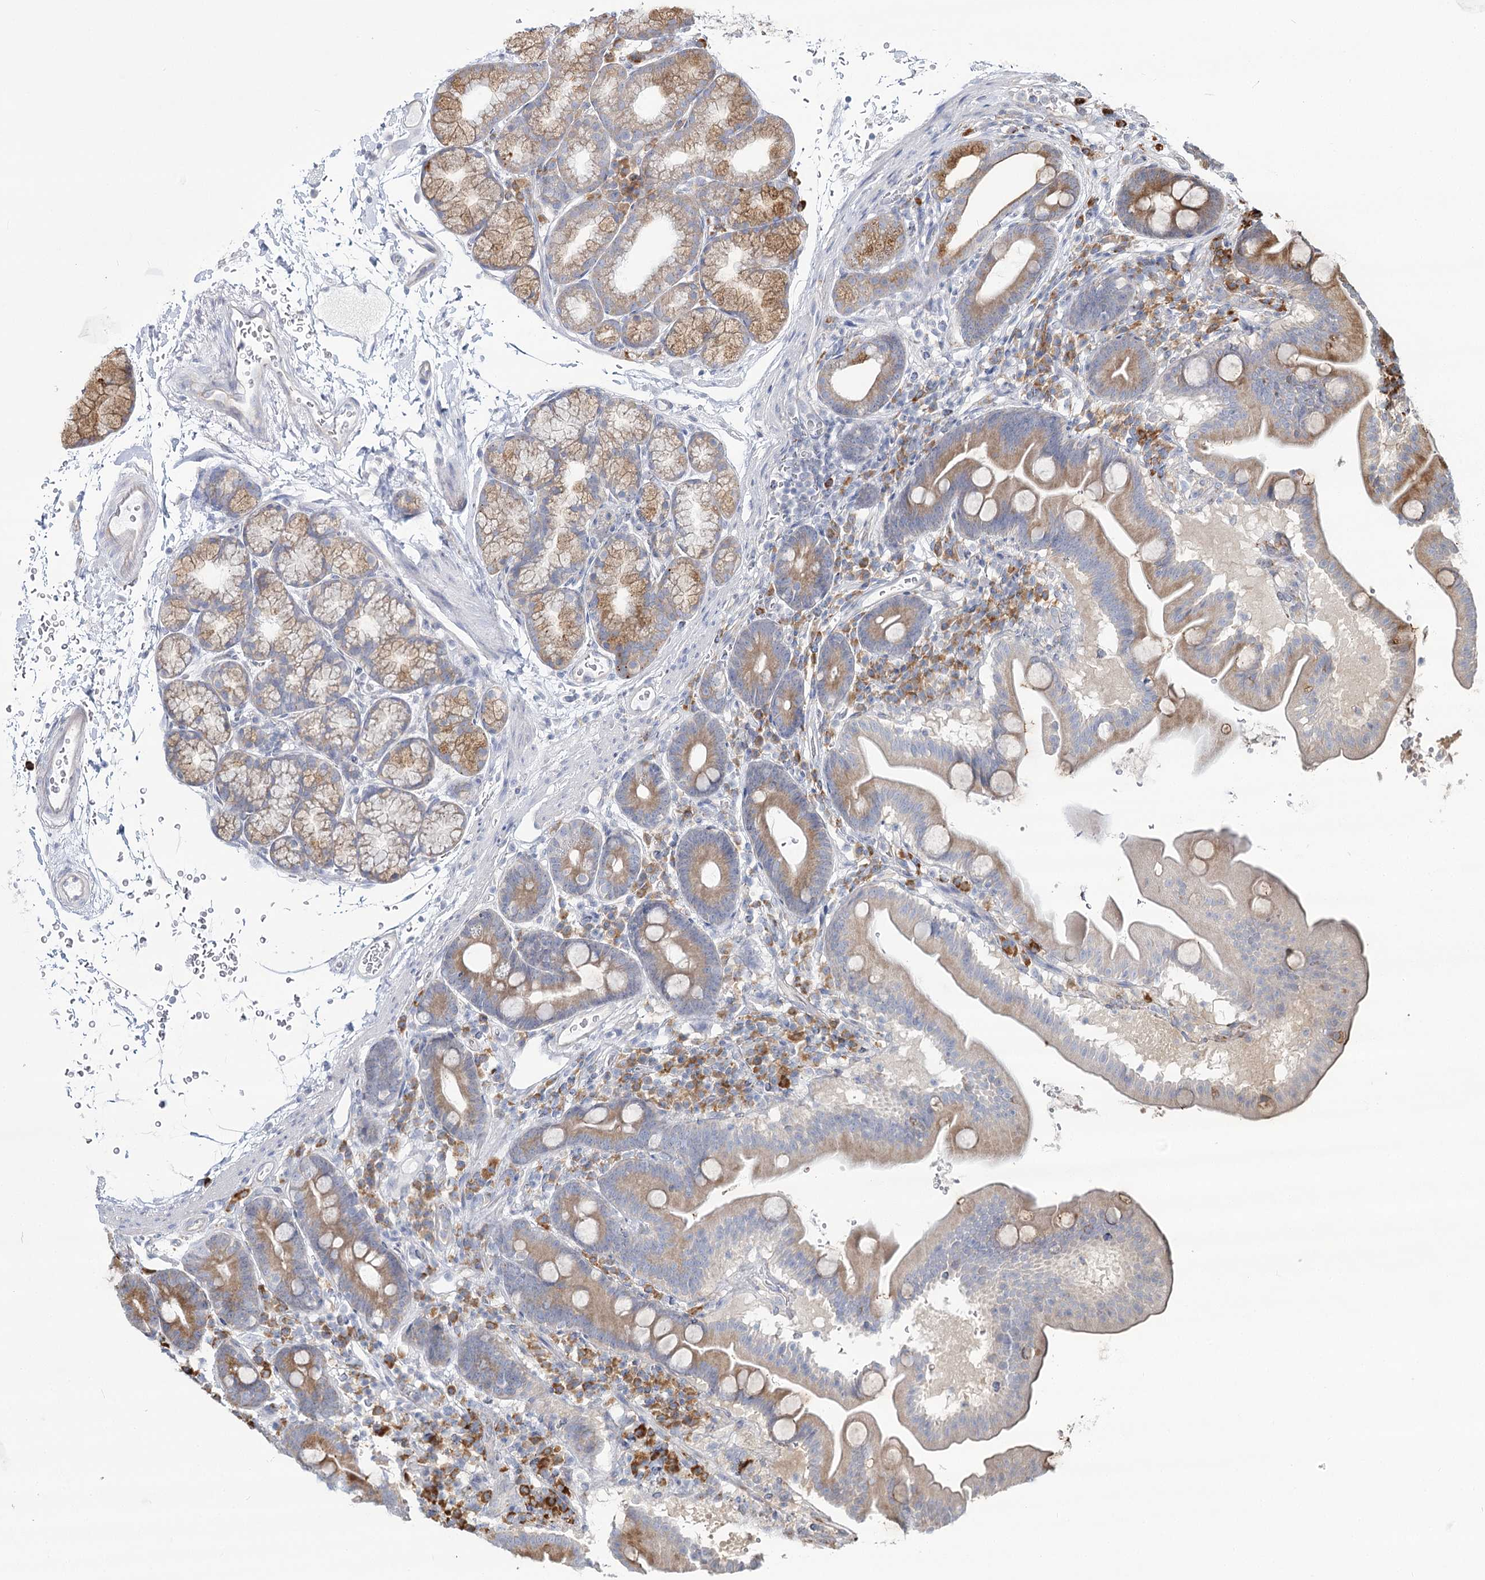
{"staining": {"intensity": "moderate", "quantity": ">75%", "location": "cytoplasmic/membranous"}, "tissue": "duodenum", "cell_type": "Glandular cells", "image_type": "normal", "snomed": [{"axis": "morphology", "description": "Normal tissue, NOS"}, {"axis": "topography", "description": "Duodenum"}], "caption": "DAB immunohistochemical staining of normal duodenum demonstrates moderate cytoplasmic/membranous protein positivity in about >75% of glandular cells.", "gene": "POGLUT1", "patient": {"sex": "male", "age": 54}}